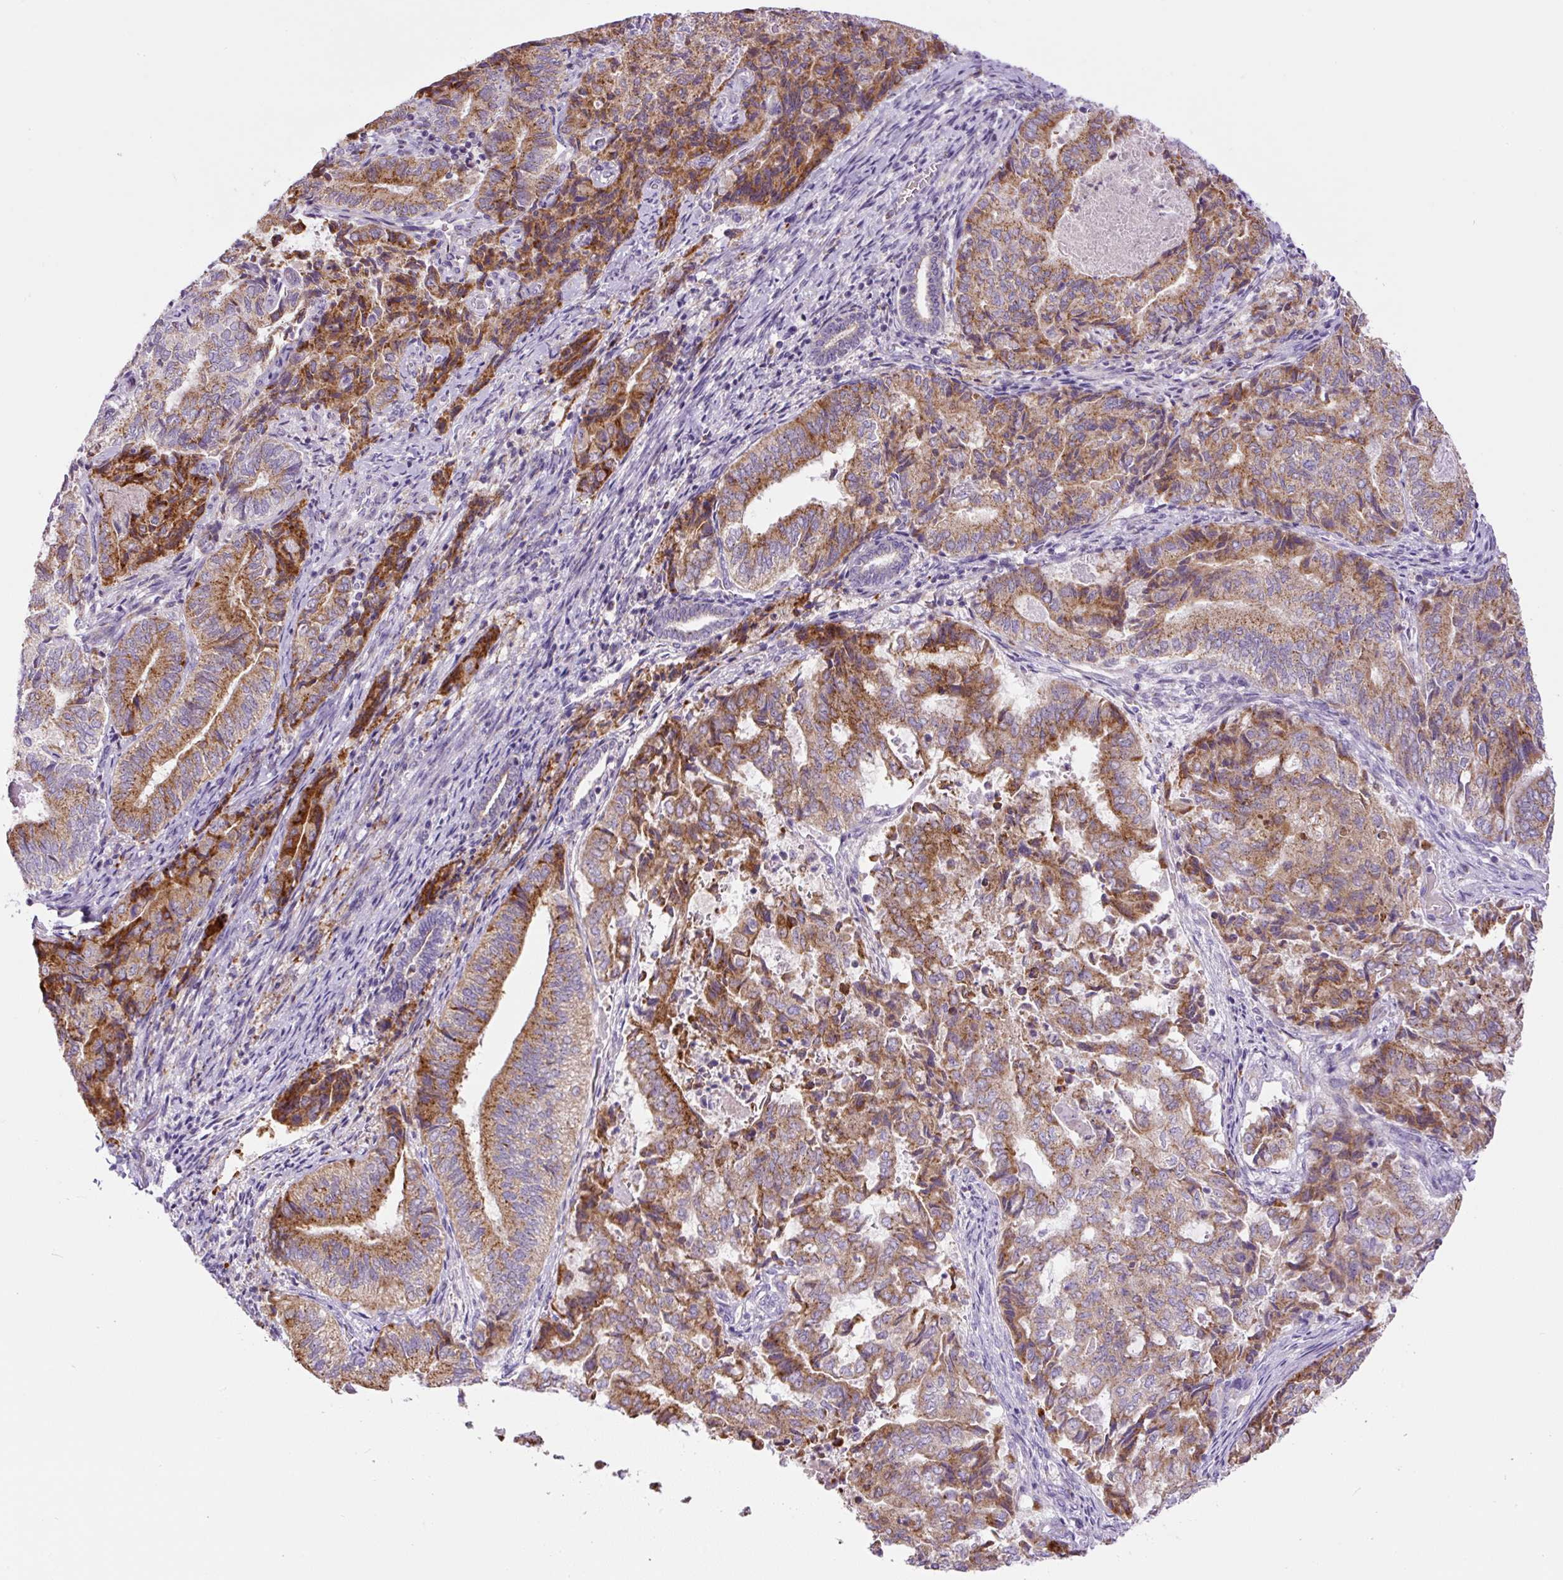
{"staining": {"intensity": "moderate", "quantity": ">75%", "location": "cytoplasmic/membranous"}, "tissue": "endometrial cancer", "cell_type": "Tumor cells", "image_type": "cancer", "snomed": [{"axis": "morphology", "description": "Adenocarcinoma, NOS"}, {"axis": "topography", "description": "Endometrium"}], "caption": "About >75% of tumor cells in human adenocarcinoma (endometrial) exhibit moderate cytoplasmic/membranous protein expression as visualized by brown immunohistochemical staining.", "gene": "ZNF596", "patient": {"sex": "female", "age": 80}}